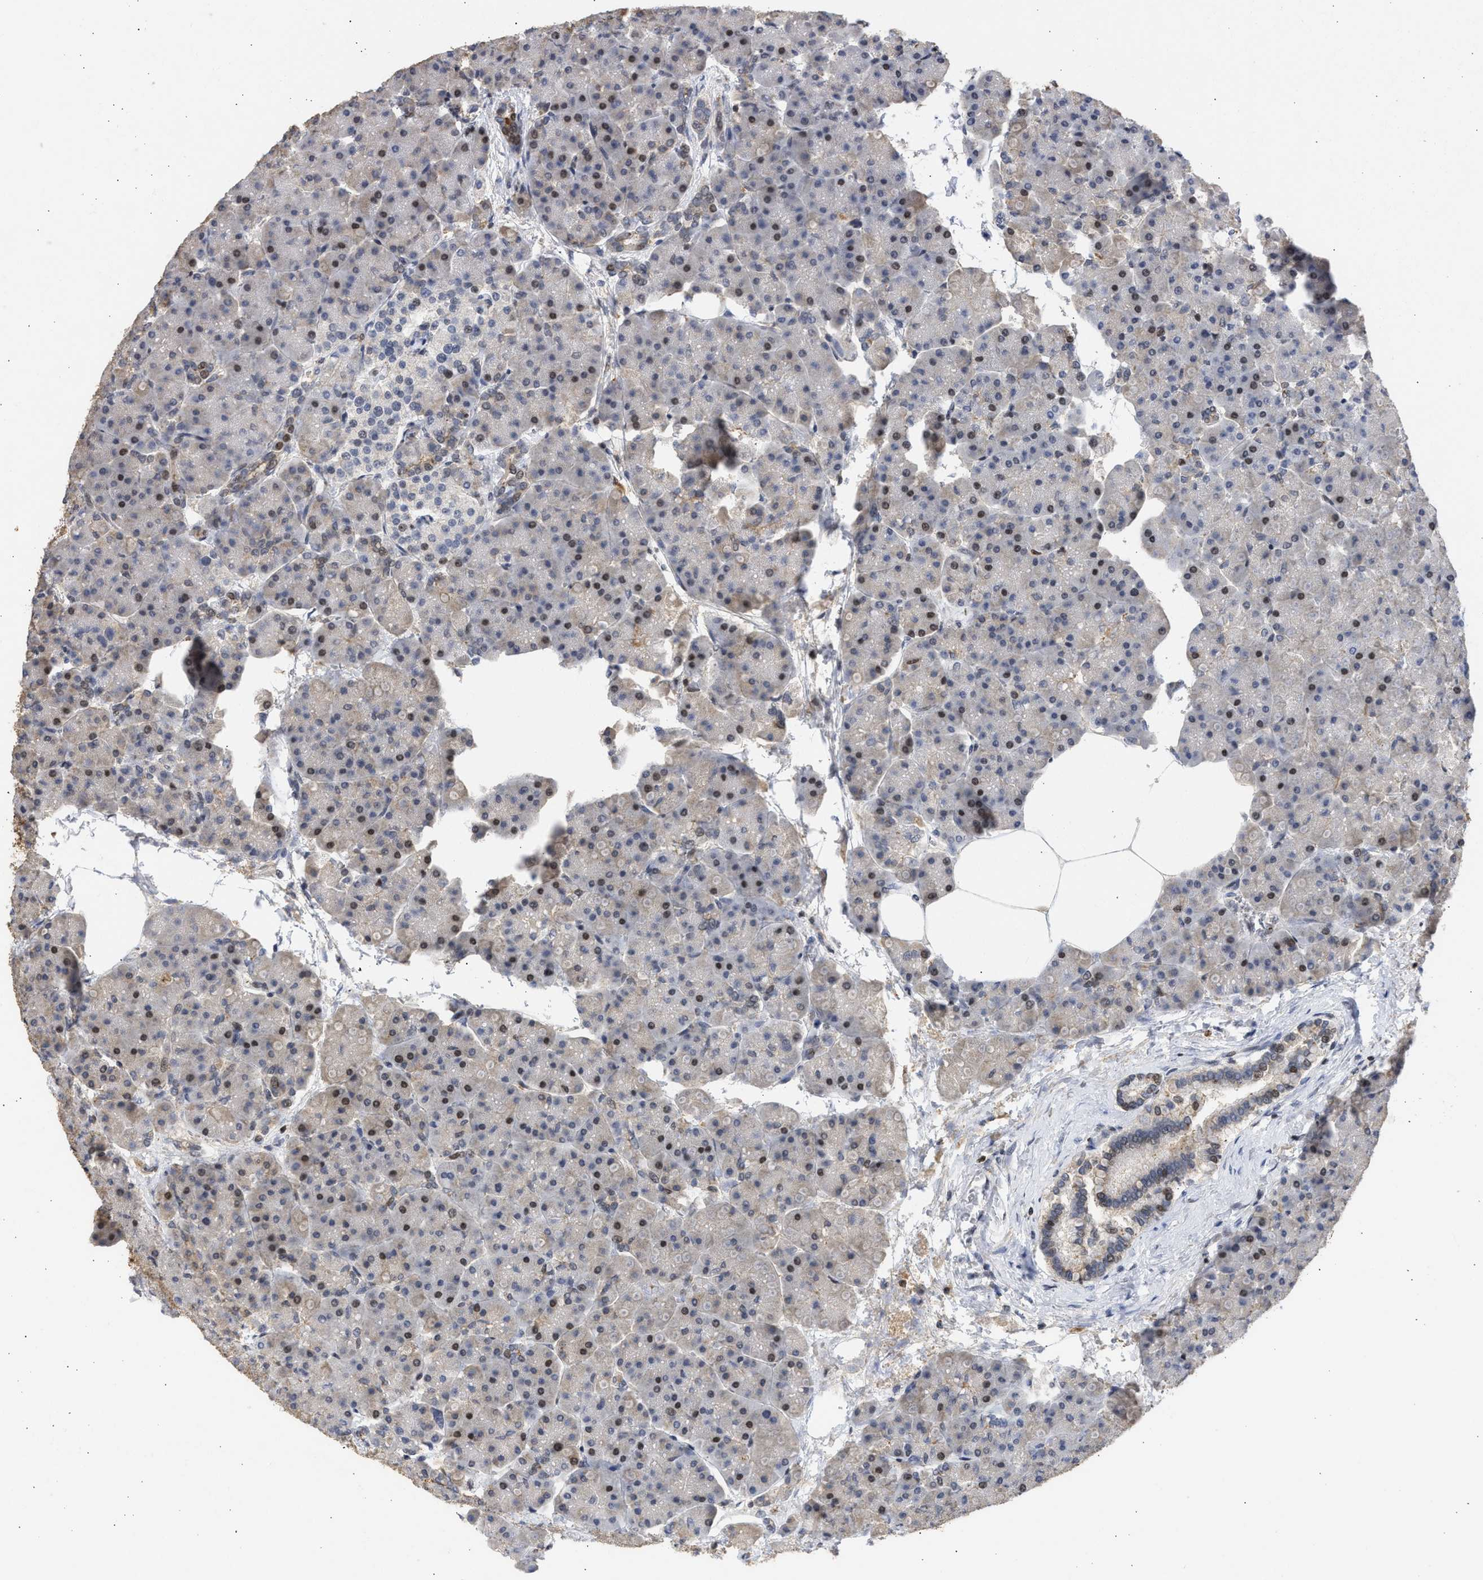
{"staining": {"intensity": "moderate", "quantity": ">75%", "location": "cytoplasmic/membranous,nuclear"}, "tissue": "pancreas", "cell_type": "Exocrine glandular cells", "image_type": "normal", "snomed": [{"axis": "morphology", "description": "Normal tissue, NOS"}, {"axis": "topography", "description": "Pancreas"}], "caption": "IHC (DAB (3,3'-diaminobenzidine)) staining of unremarkable pancreas reveals moderate cytoplasmic/membranous,nuclear protein staining in approximately >75% of exocrine glandular cells. (Brightfield microscopy of DAB IHC at high magnification).", "gene": "ENSG00000142539", "patient": {"sex": "female", "age": 70}}